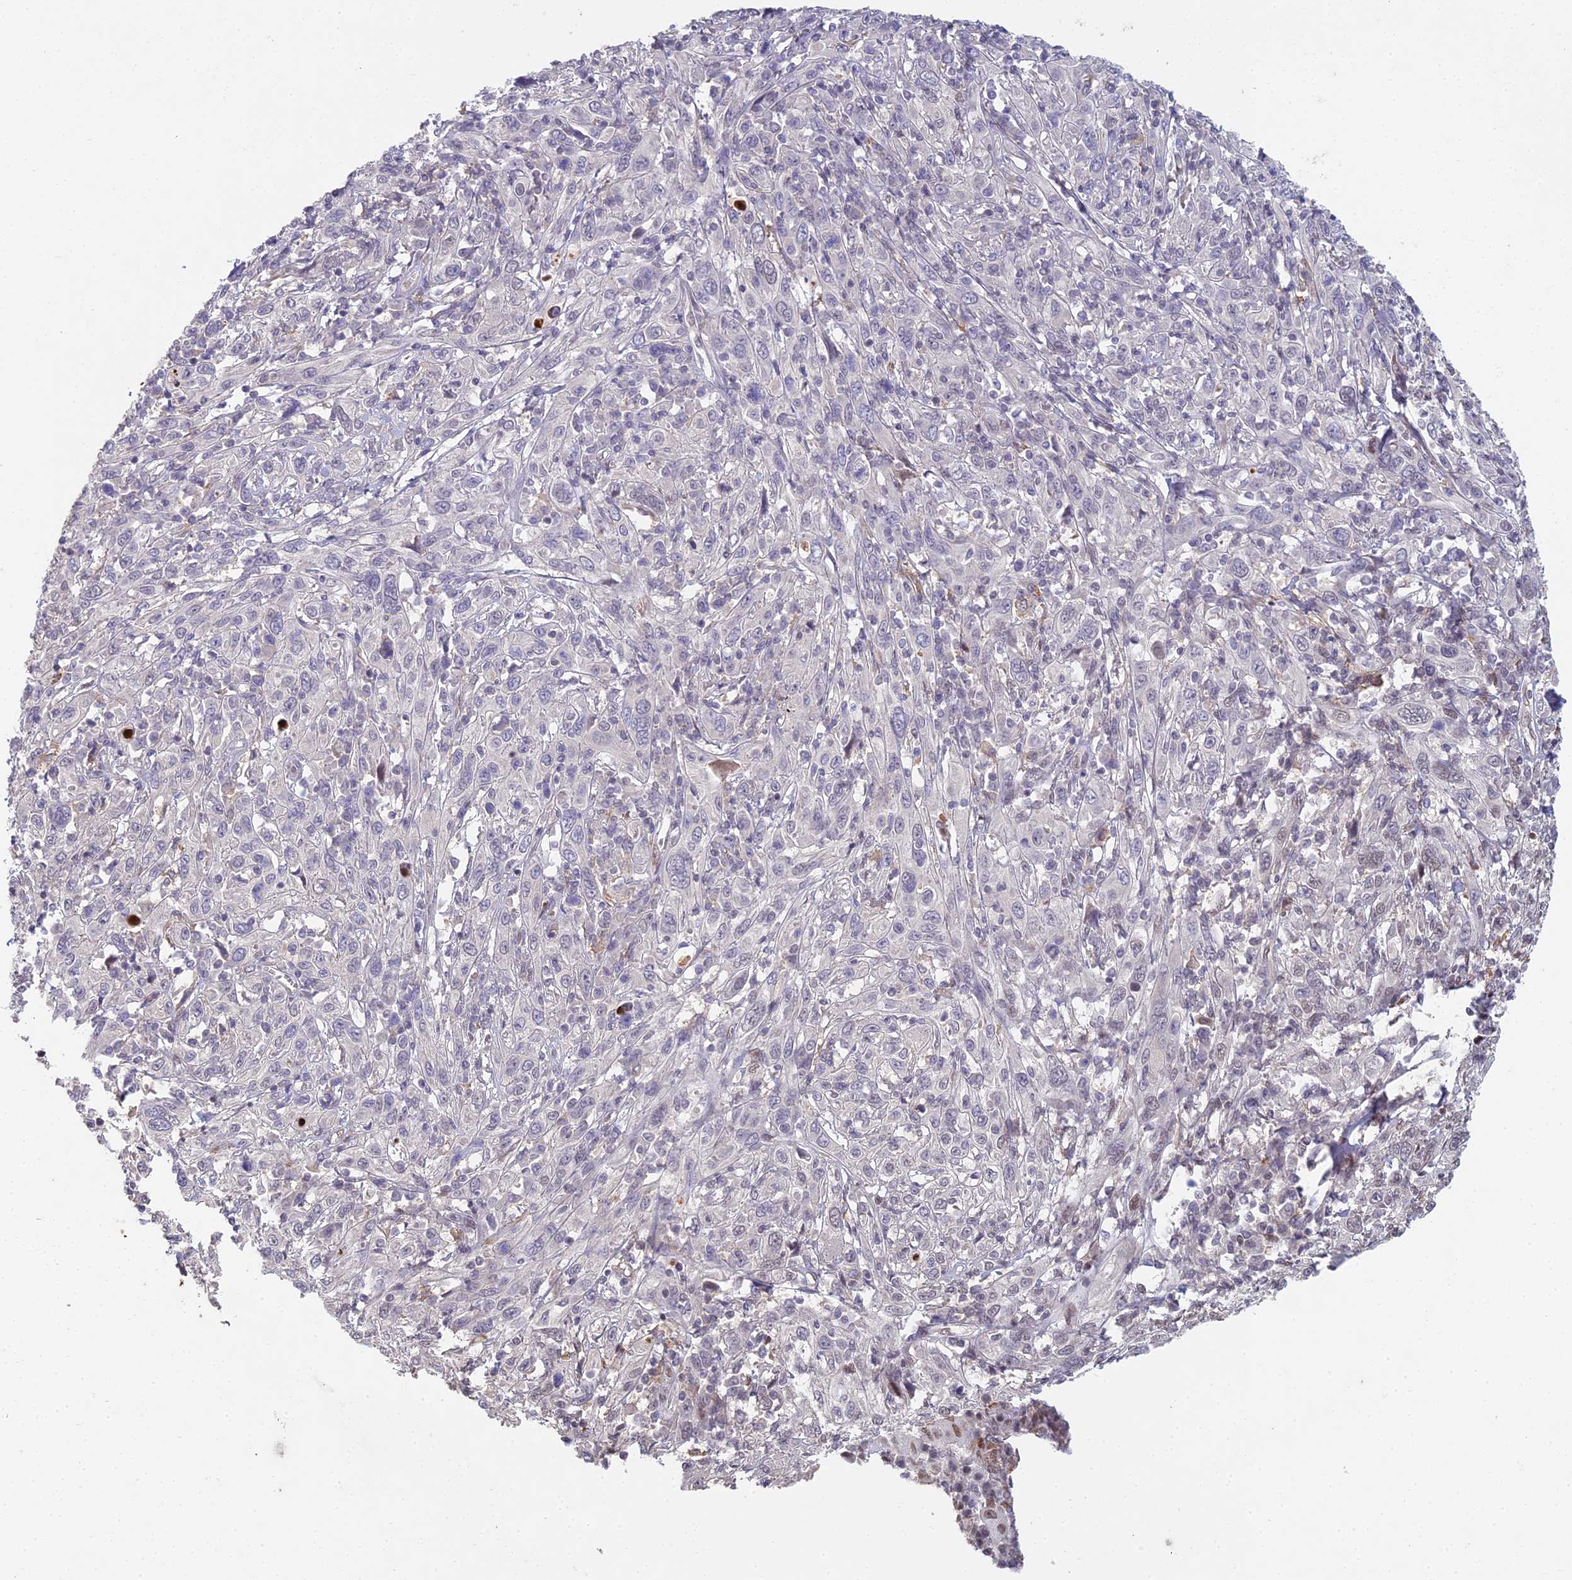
{"staining": {"intensity": "negative", "quantity": "none", "location": "none"}, "tissue": "cervical cancer", "cell_type": "Tumor cells", "image_type": "cancer", "snomed": [{"axis": "morphology", "description": "Squamous cell carcinoma, NOS"}, {"axis": "topography", "description": "Cervix"}], "caption": "Immunohistochemical staining of human cervical cancer (squamous cell carcinoma) demonstrates no significant staining in tumor cells.", "gene": "ABHD17A", "patient": {"sex": "female", "age": 46}}